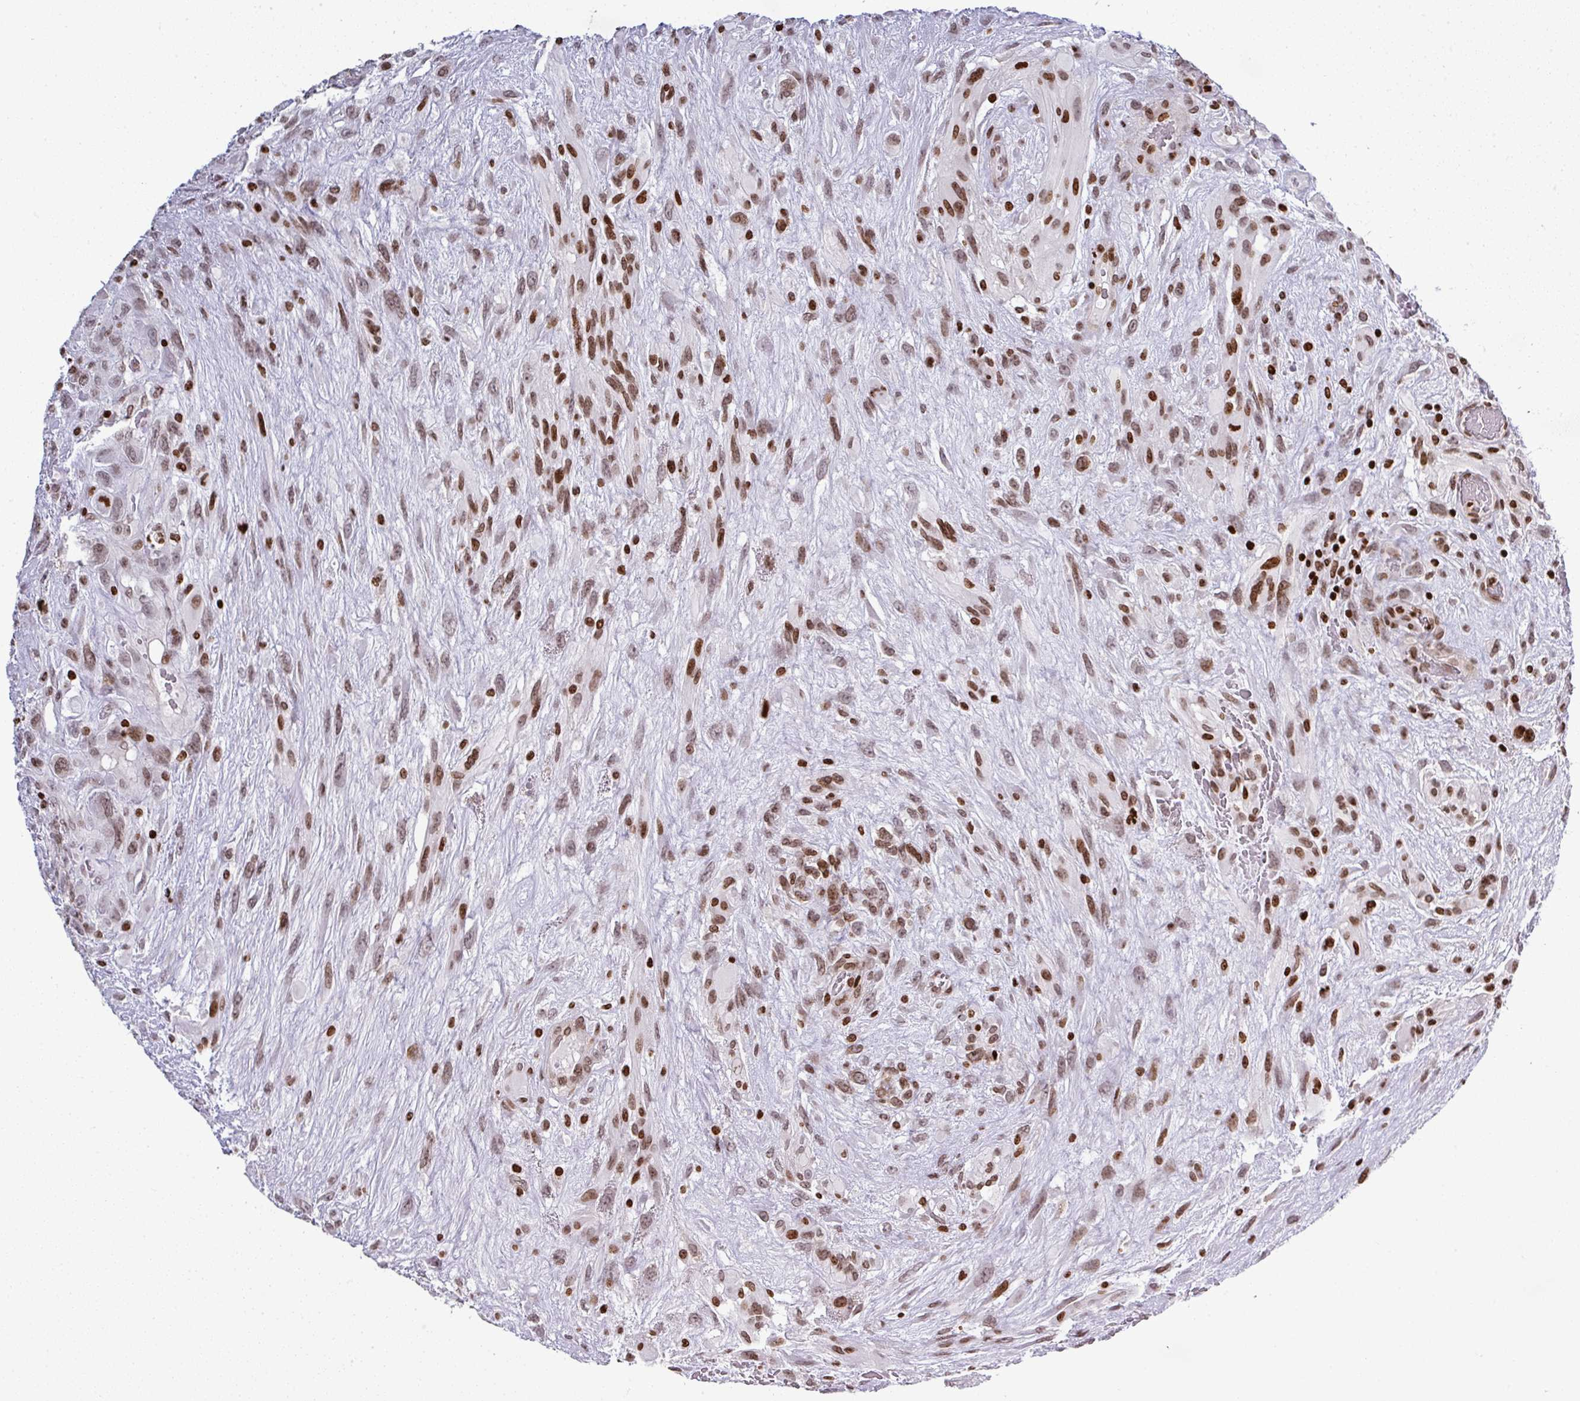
{"staining": {"intensity": "moderate", "quantity": ">75%", "location": "nuclear"}, "tissue": "glioma", "cell_type": "Tumor cells", "image_type": "cancer", "snomed": [{"axis": "morphology", "description": "Glioma, malignant, High grade"}, {"axis": "topography", "description": "Brain"}], "caption": "Malignant high-grade glioma stained for a protein reveals moderate nuclear positivity in tumor cells.", "gene": "RASL11A", "patient": {"sex": "male", "age": 61}}